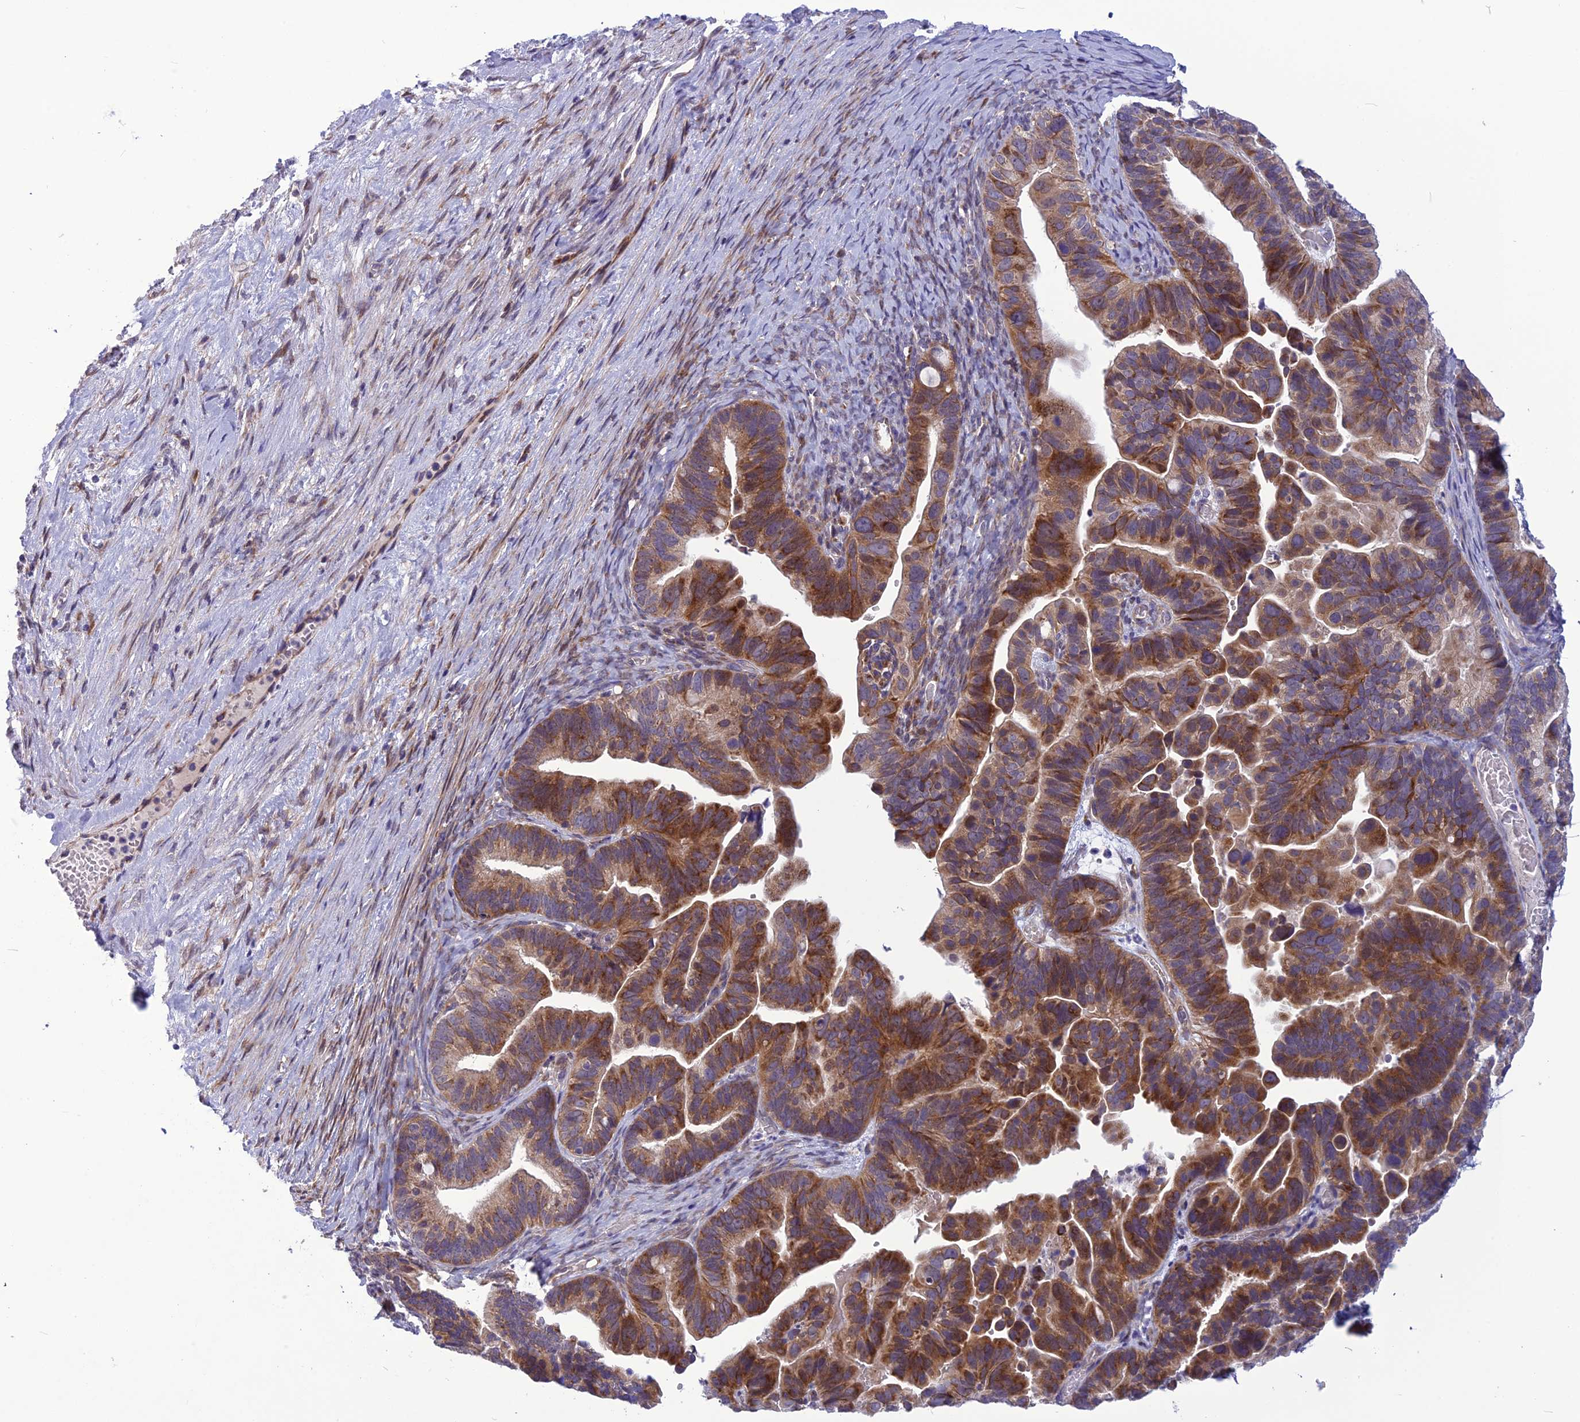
{"staining": {"intensity": "strong", "quantity": "25%-75%", "location": "cytoplasmic/membranous"}, "tissue": "ovarian cancer", "cell_type": "Tumor cells", "image_type": "cancer", "snomed": [{"axis": "morphology", "description": "Cystadenocarcinoma, serous, NOS"}, {"axis": "topography", "description": "Ovary"}], "caption": "Serous cystadenocarcinoma (ovarian) tissue reveals strong cytoplasmic/membranous expression in about 25%-75% of tumor cells", "gene": "PSMF1", "patient": {"sex": "female", "age": 56}}